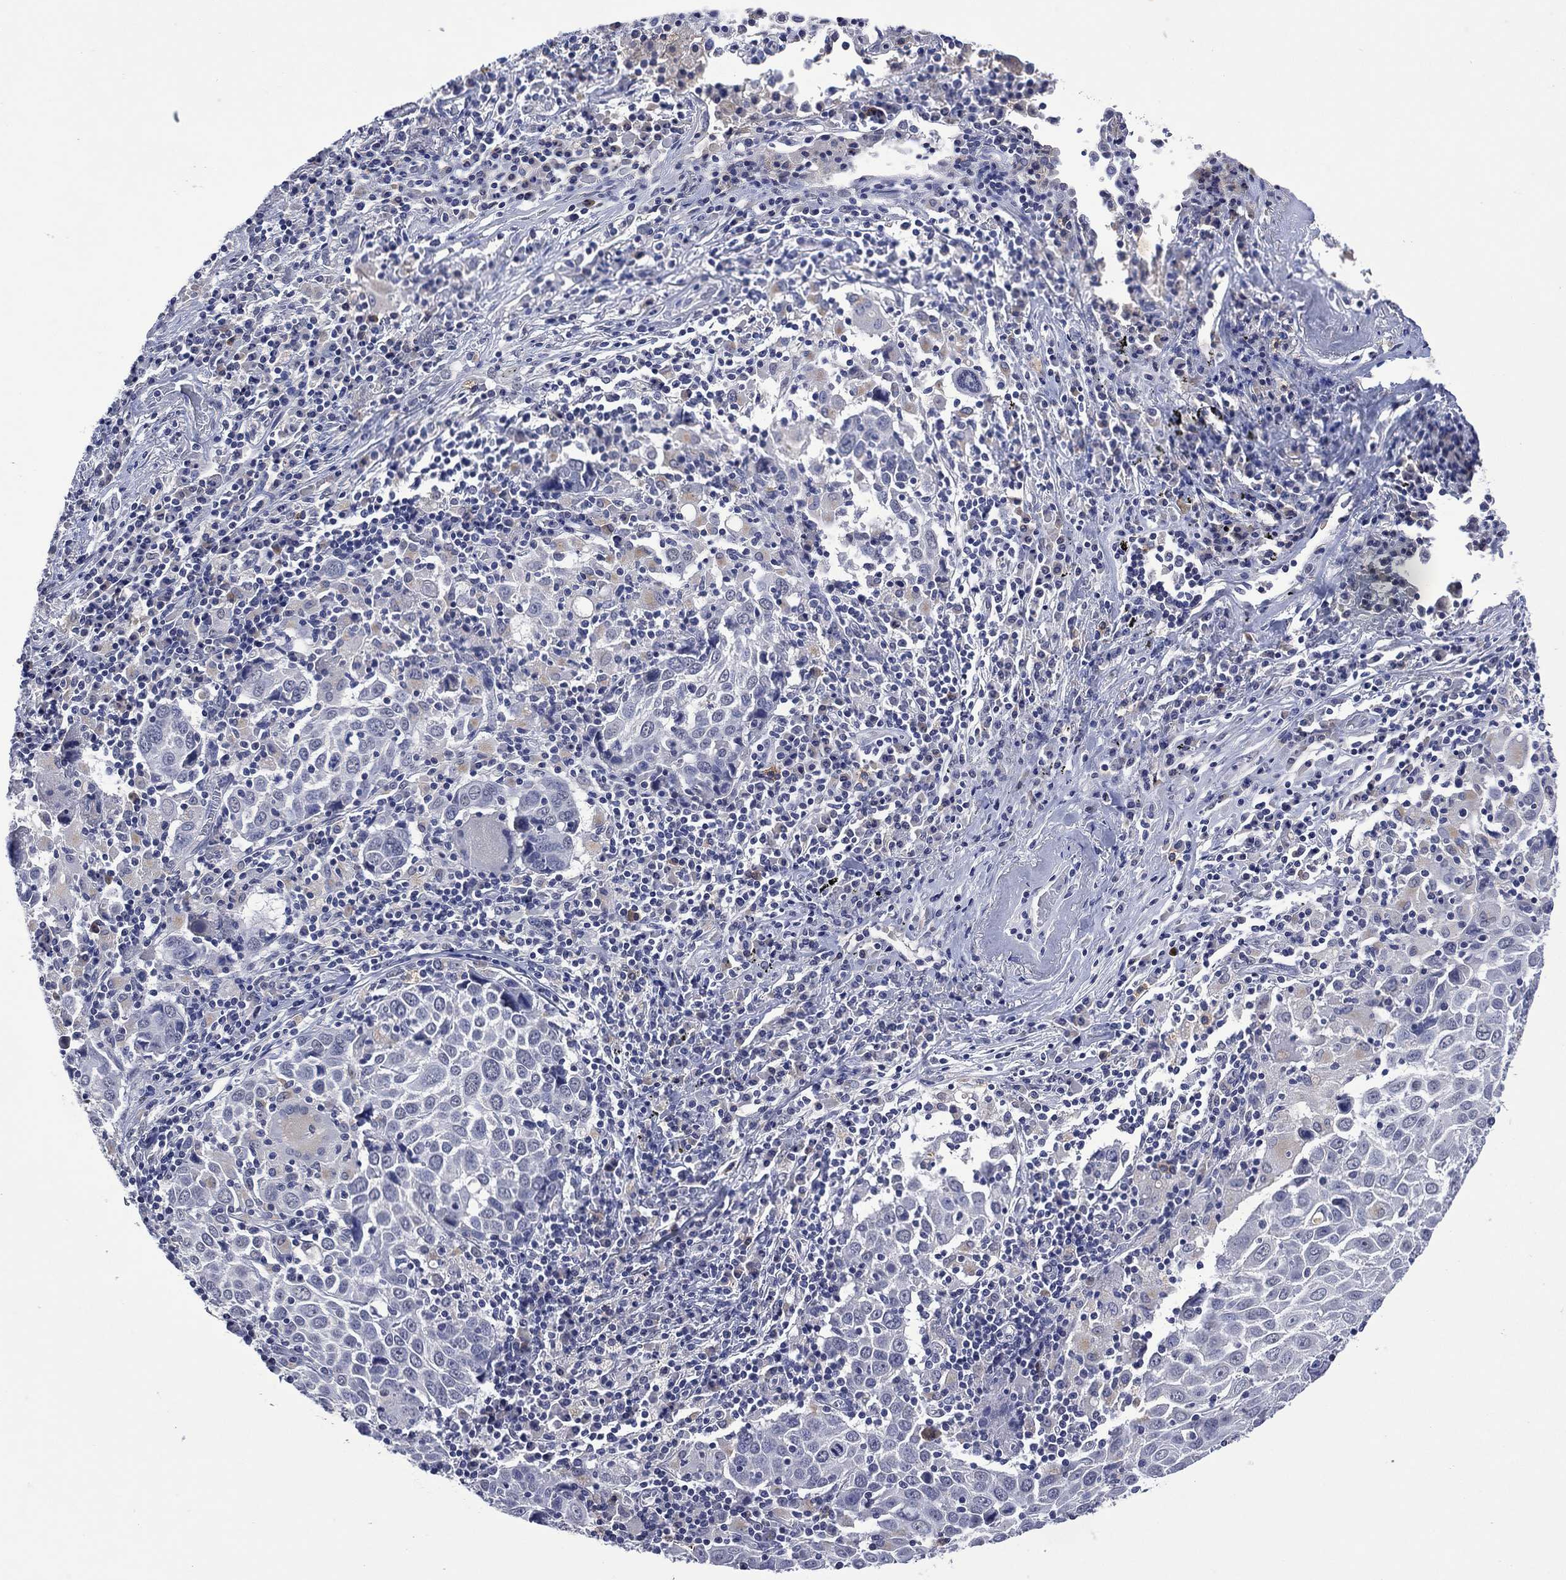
{"staining": {"intensity": "negative", "quantity": "none", "location": "none"}, "tissue": "lung cancer", "cell_type": "Tumor cells", "image_type": "cancer", "snomed": [{"axis": "morphology", "description": "Squamous cell carcinoma, NOS"}, {"axis": "topography", "description": "Lung"}], "caption": "A photomicrograph of lung cancer (squamous cell carcinoma) stained for a protein exhibits no brown staining in tumor cells. (Stains: DAB IHC with hematoxylin counter stain, Microscopy: brightfield microscopy at high magnification).", "gene": "ASB10", "patient": {"sex": "male", "age": 57}}